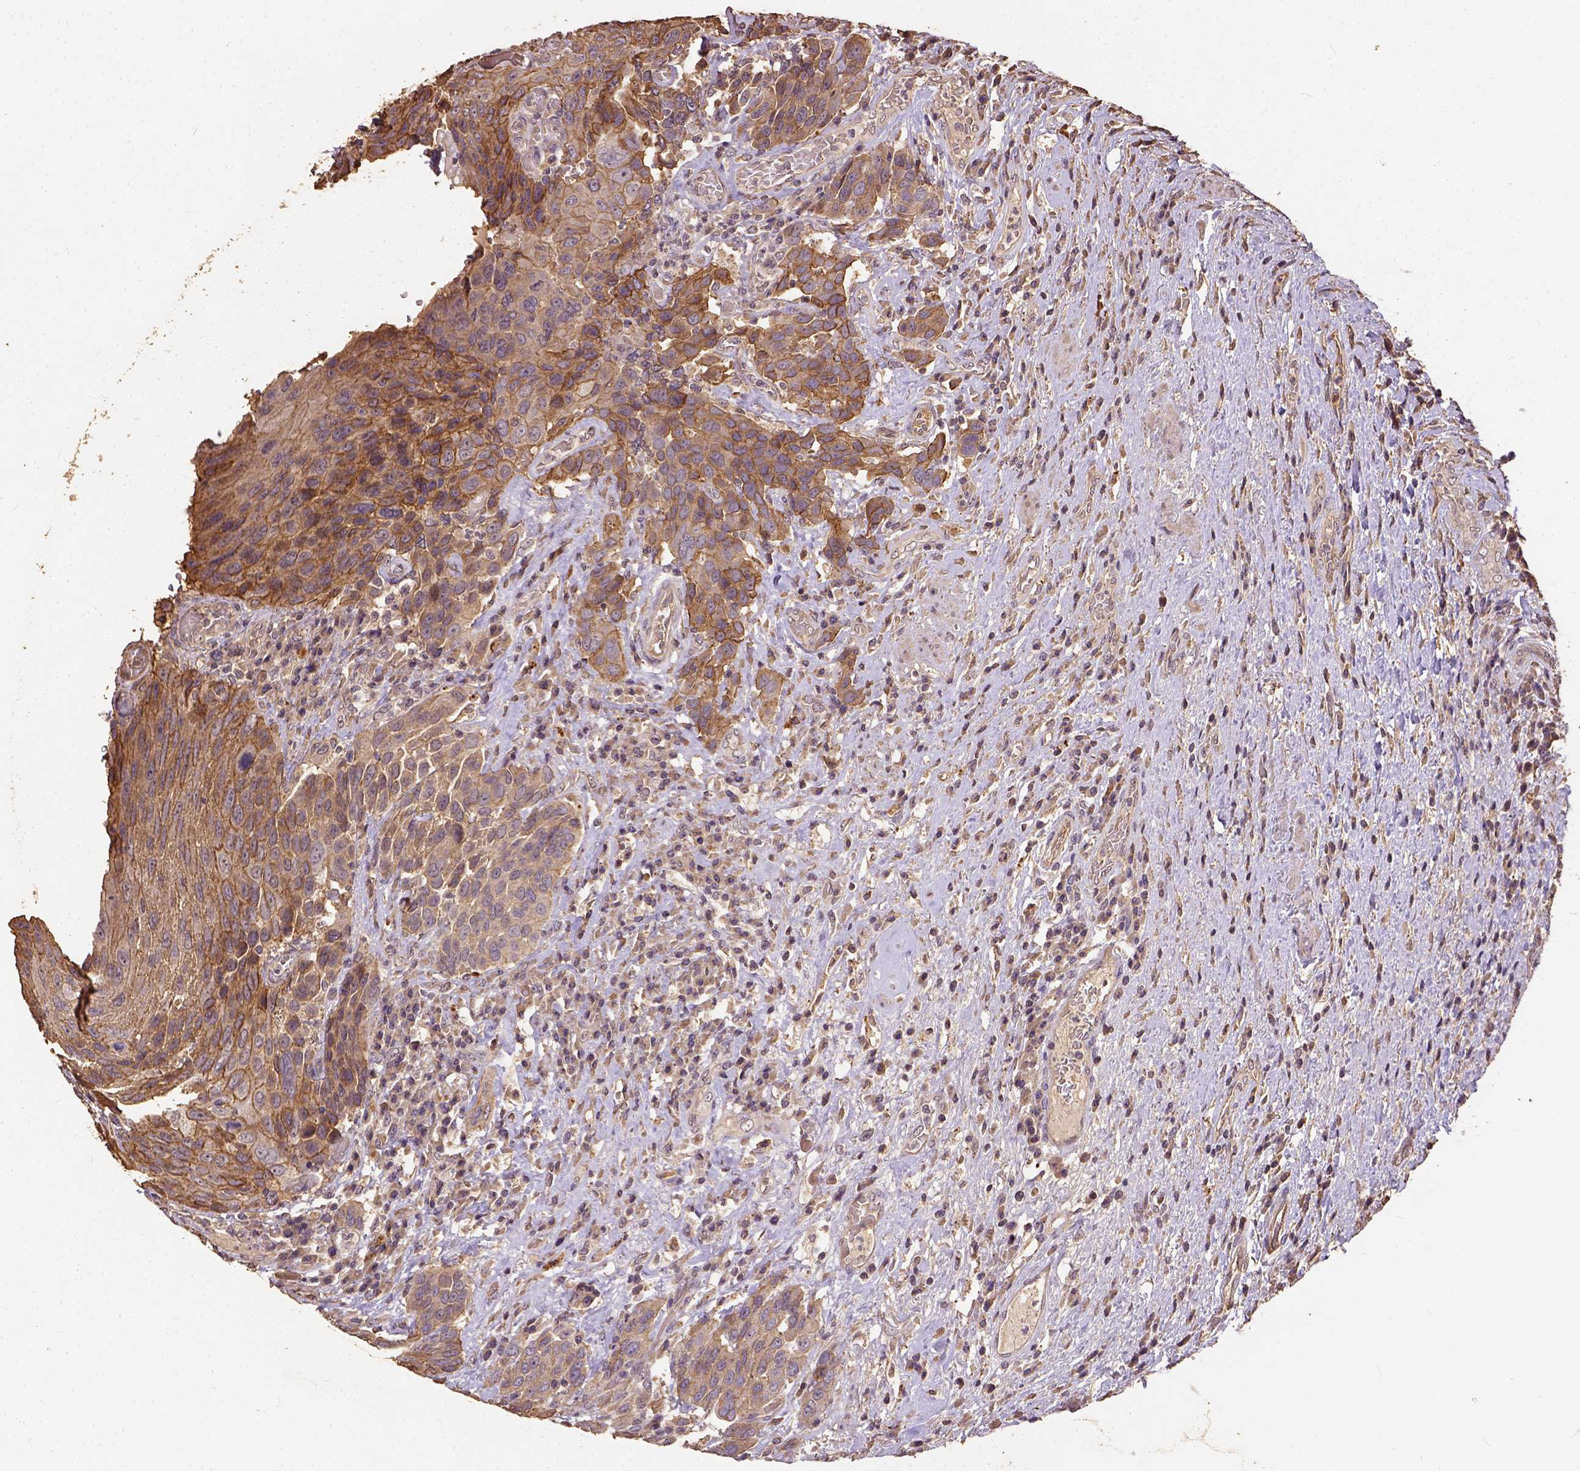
{"staining": {"intensity": "moderate", "quantity": "25%-75%", "location": "cytoplasmic/membranous"}, "tissue": "urothelial cancer", "cell_type": "Tumor cells", "image_type": "cancer", "snomed": [{"axis": "morphology", "description": "Urothelial carcinoma, High grade"}, {"axis": "topography", "description": "Urinary bladder"}], "caption": "Urothelial cancer tissue demonstrates moderate cytoplasmic/membranous positivity in about 25%-75% of tumor cells, visualized by immunohistochemistry.", "gene": "ATP1B3", "patient": {"sex": "female", "age": 70}}